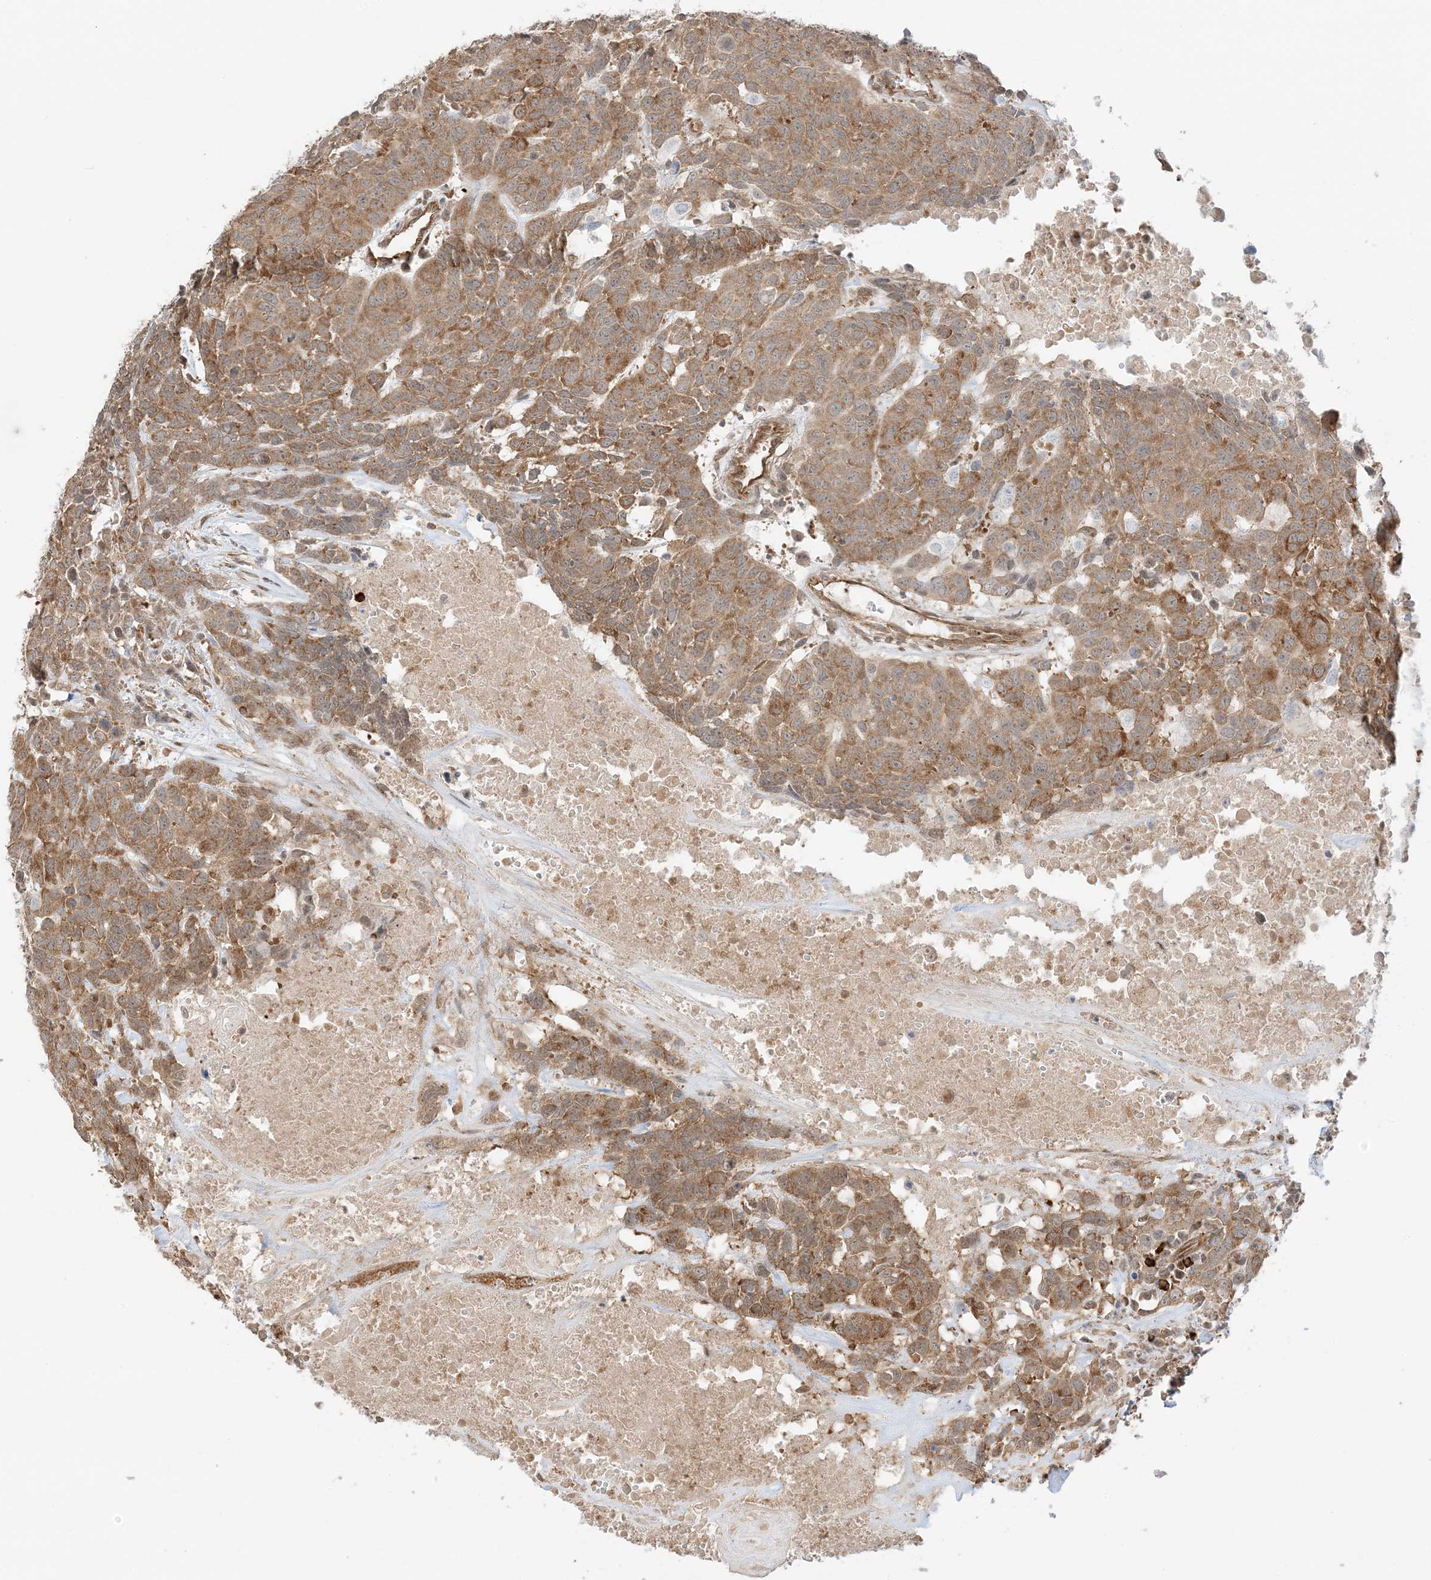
{"staining": {"intensity": "moderate", "quantity": ">75%", "location": "cytoplasmic/membranous"}, "tissue": "head and neck cancer", "cell_type": "Tumor cells", "image_type": "cancer", "snomed": [{"axis": "morphology", "description": "Squamous cell carcinoma, NOS"}, {"axis": "topography", "description": "Head-Neck"}], "caption": "Immunohistochemical staining of head and neck cancer (squamous cell carcinoma) demonstrates medium levels of moderate cytoplasmic/membranous expression in about >75% of tumor cells.", "gene": "UBAP2L", "patient": {"sex": "male", "age": 66}}